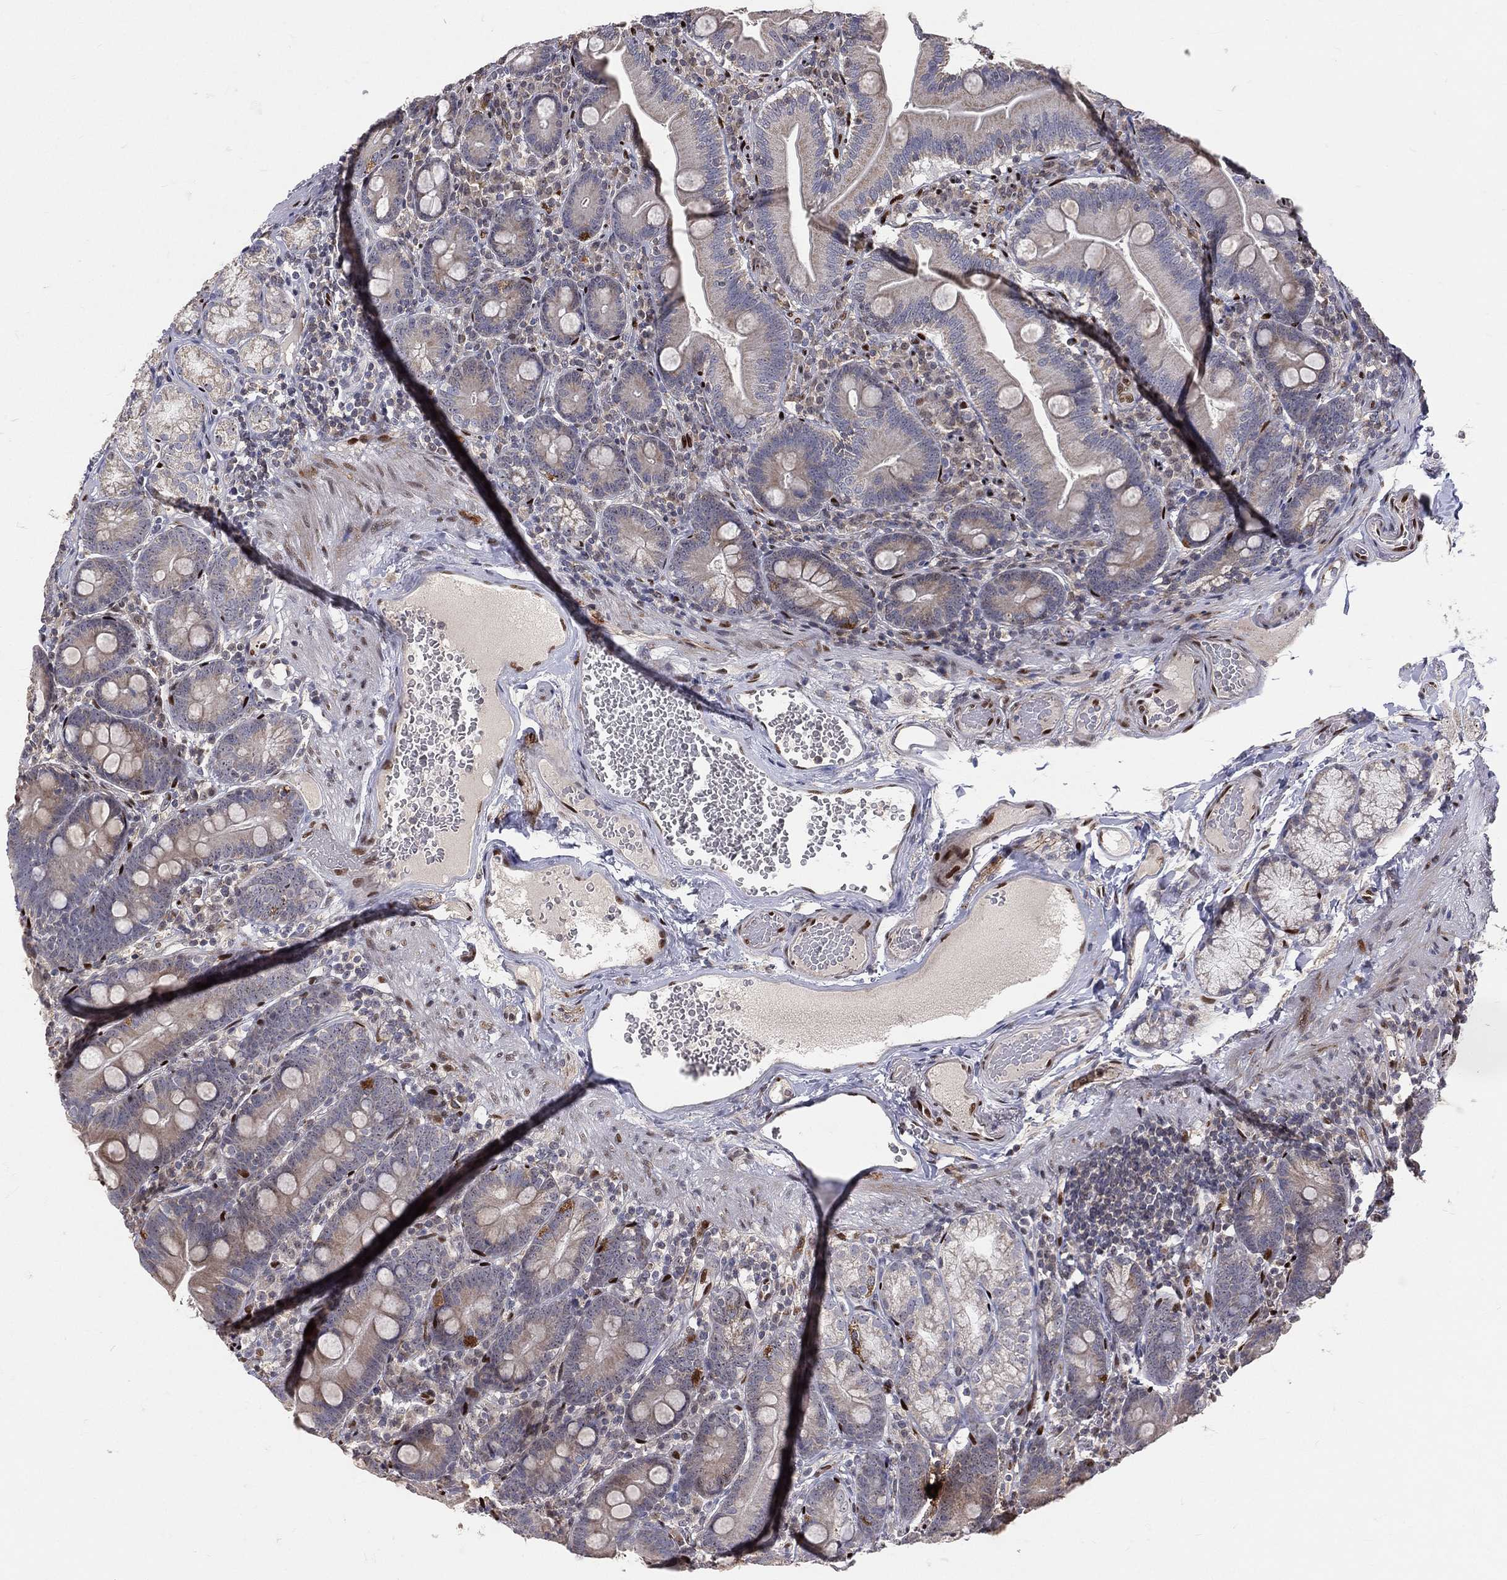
{"staining": {"intensity": "moderate", "quantity": "<25%", "location": "cytoplasmic/membranous"}, "tissue": "duodenum", "cell_type": "Glandular cells", "image_type": "normal", "snomed": [{"axis": "morphology", "description": "Normal tissue, NOS"}, {"axis": "topography", "description": "Duodenum"}], "caption": "Moderate cytoplasmic/membranous protein staining is seen in approximately <25% of glandular cells in duodenum.", "gene": "ZEB1", "patient": {"sex": "female", "age": 67}}